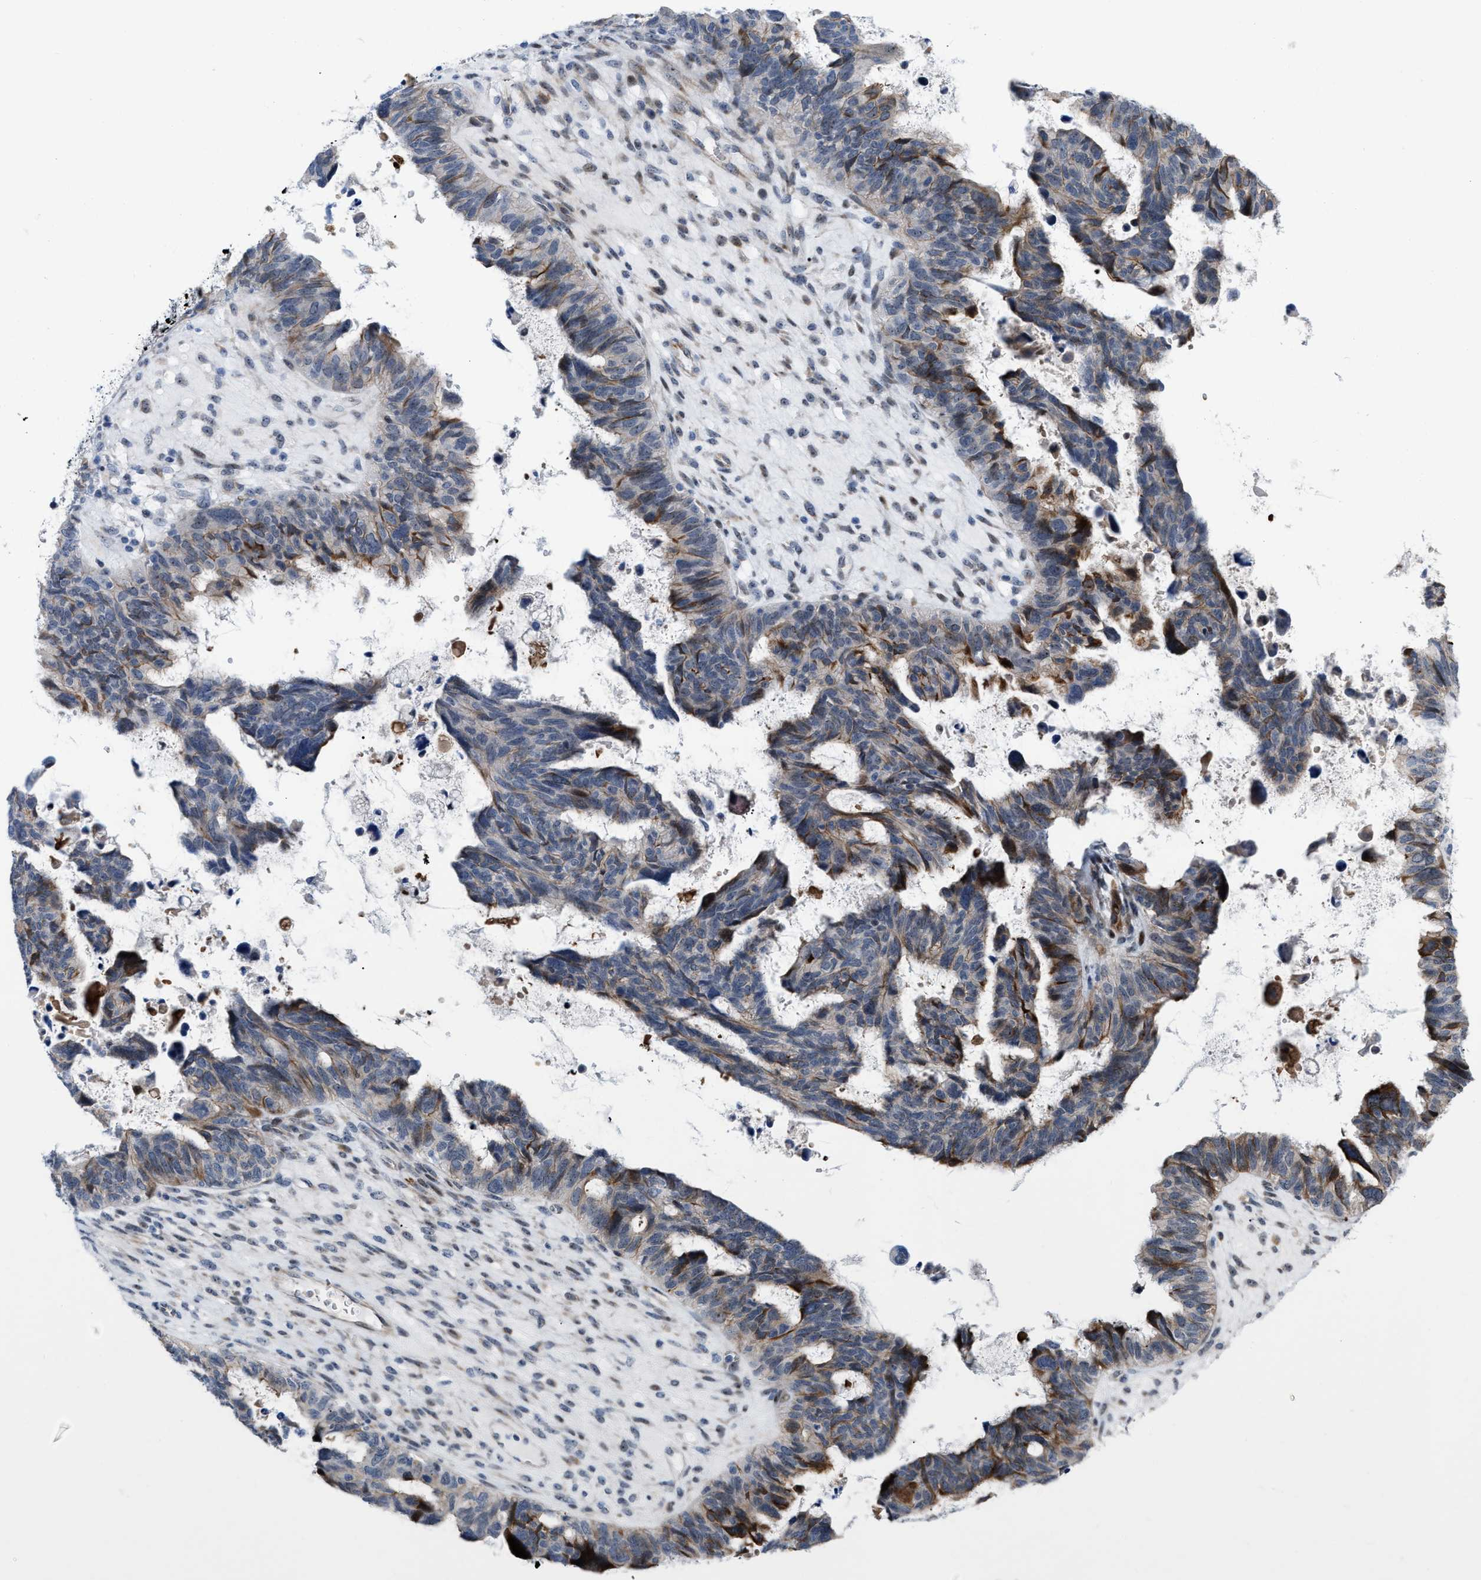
{"staining": {"intensity": "moderate", "quantity": "<25%", "location": "cytoplasmic/membranous"}, "tissue": "ovarian cancer", "cell_type": "Tumor cells", "image_type": "cancer", "snomed": [{"axis": "morphology", "description": "Cystadenocarcinoma, serous, NOS"}, {"axis": "topography", "description": "Ovary"}], "caption": "Protein staining of ovarian serous cystadenocarcinoma tissue exhibits moderate cytoplasmic/membranous expression in about <25% of tumor cells.", "gene": "POLR1F", "patient": {"sex": "female", "age": 79}}